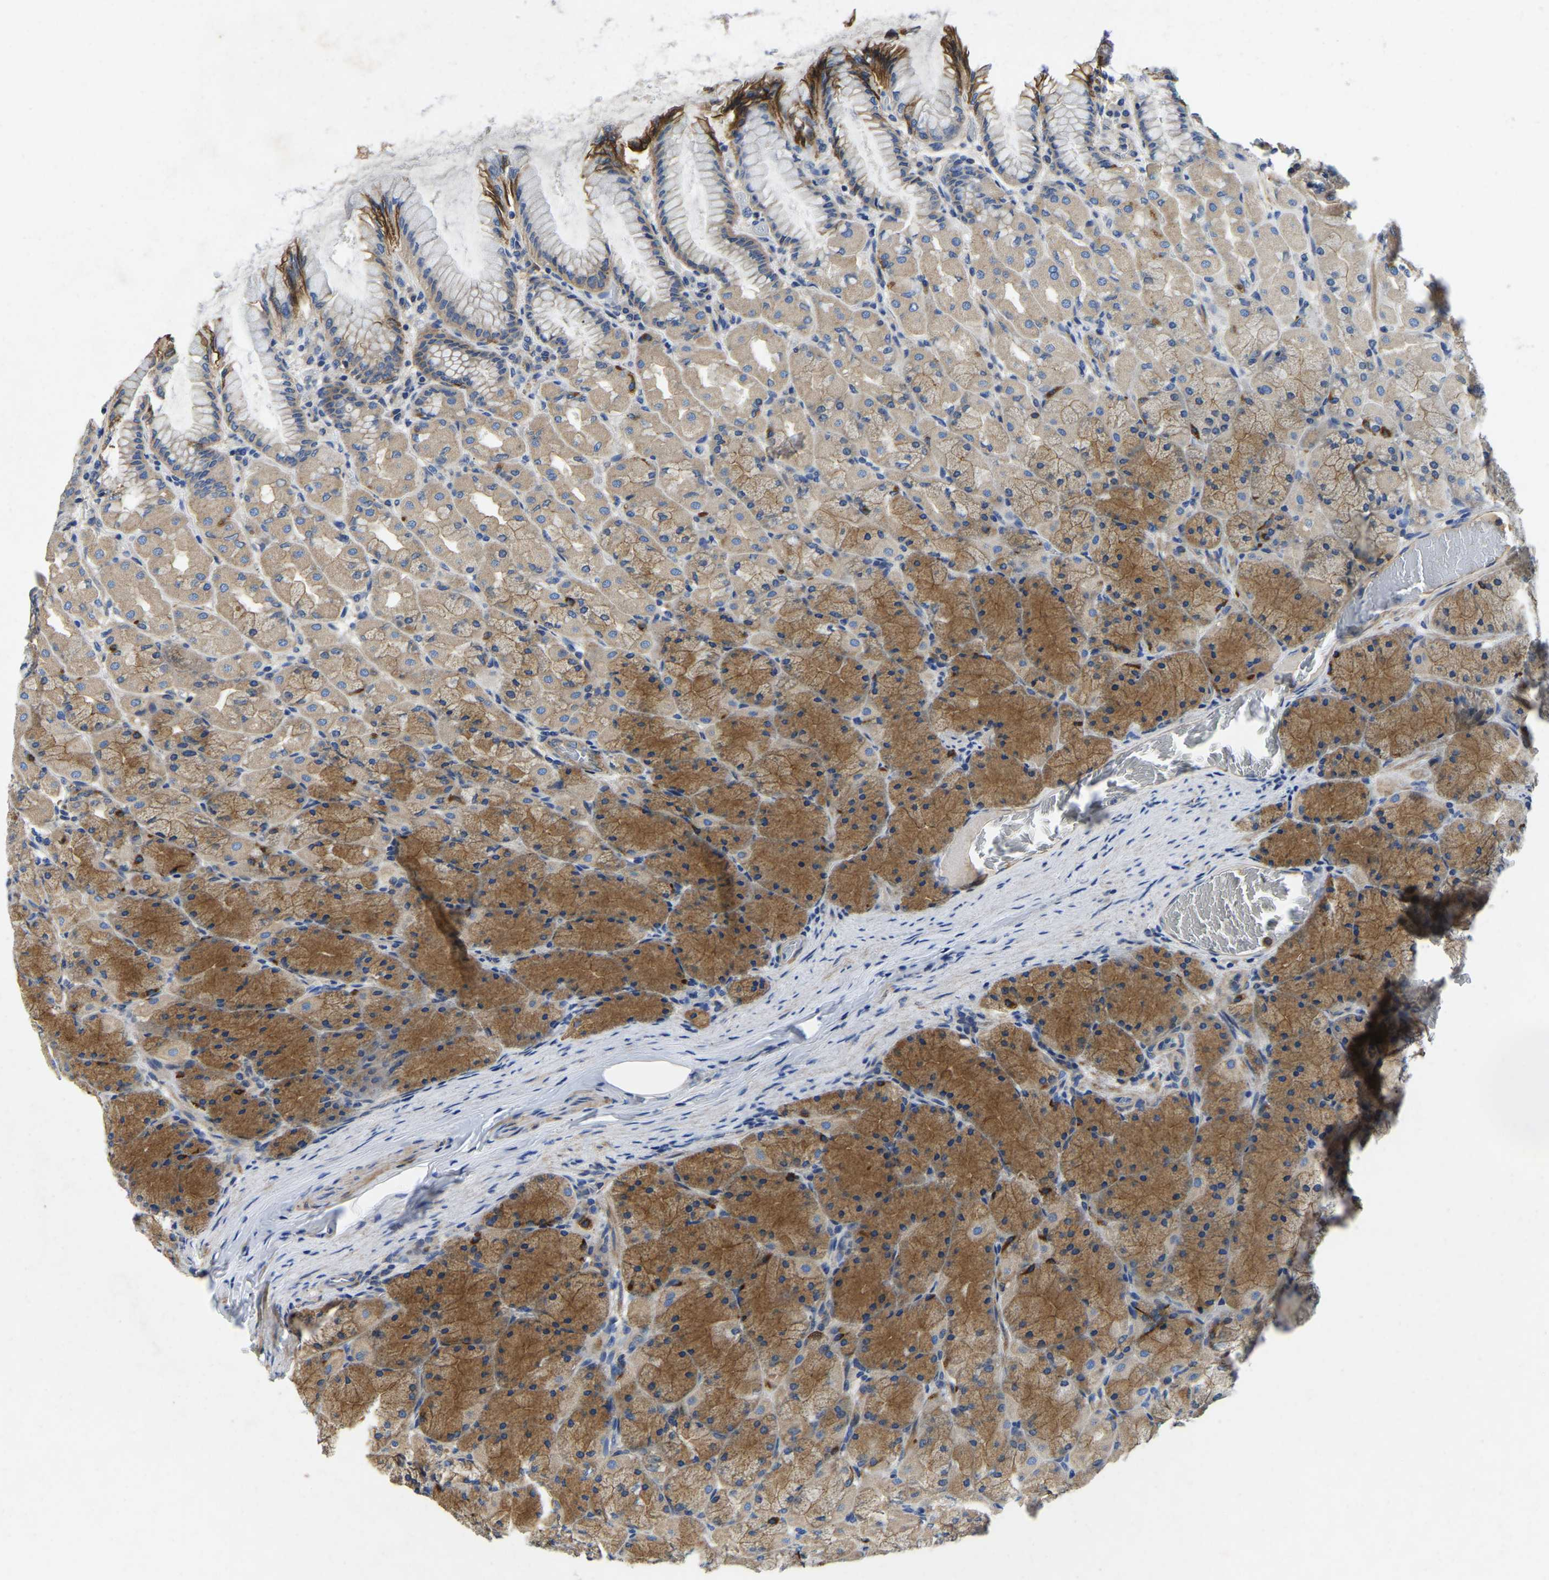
{"staining": {"intensity": "moderate", "quantity": ">75%", "location": "cytoplasmic/membranous"}, "tissue": "stomach", "cell_type": "Glandular cells", "image_type": "normal", "snomed": [{"axis": "morphology", "description": "Normal tissue, NOS"}, {"axis": "topography", "description": "Stomach, upper"}], "caption": "Stomach stained for a protein (brown) demonstrates moderate cytoplasmic/membranous positive staining in approximately >75% of glandular cells.", "gene": "STAT2", "patient": {"sex": "female", "age": 56}}